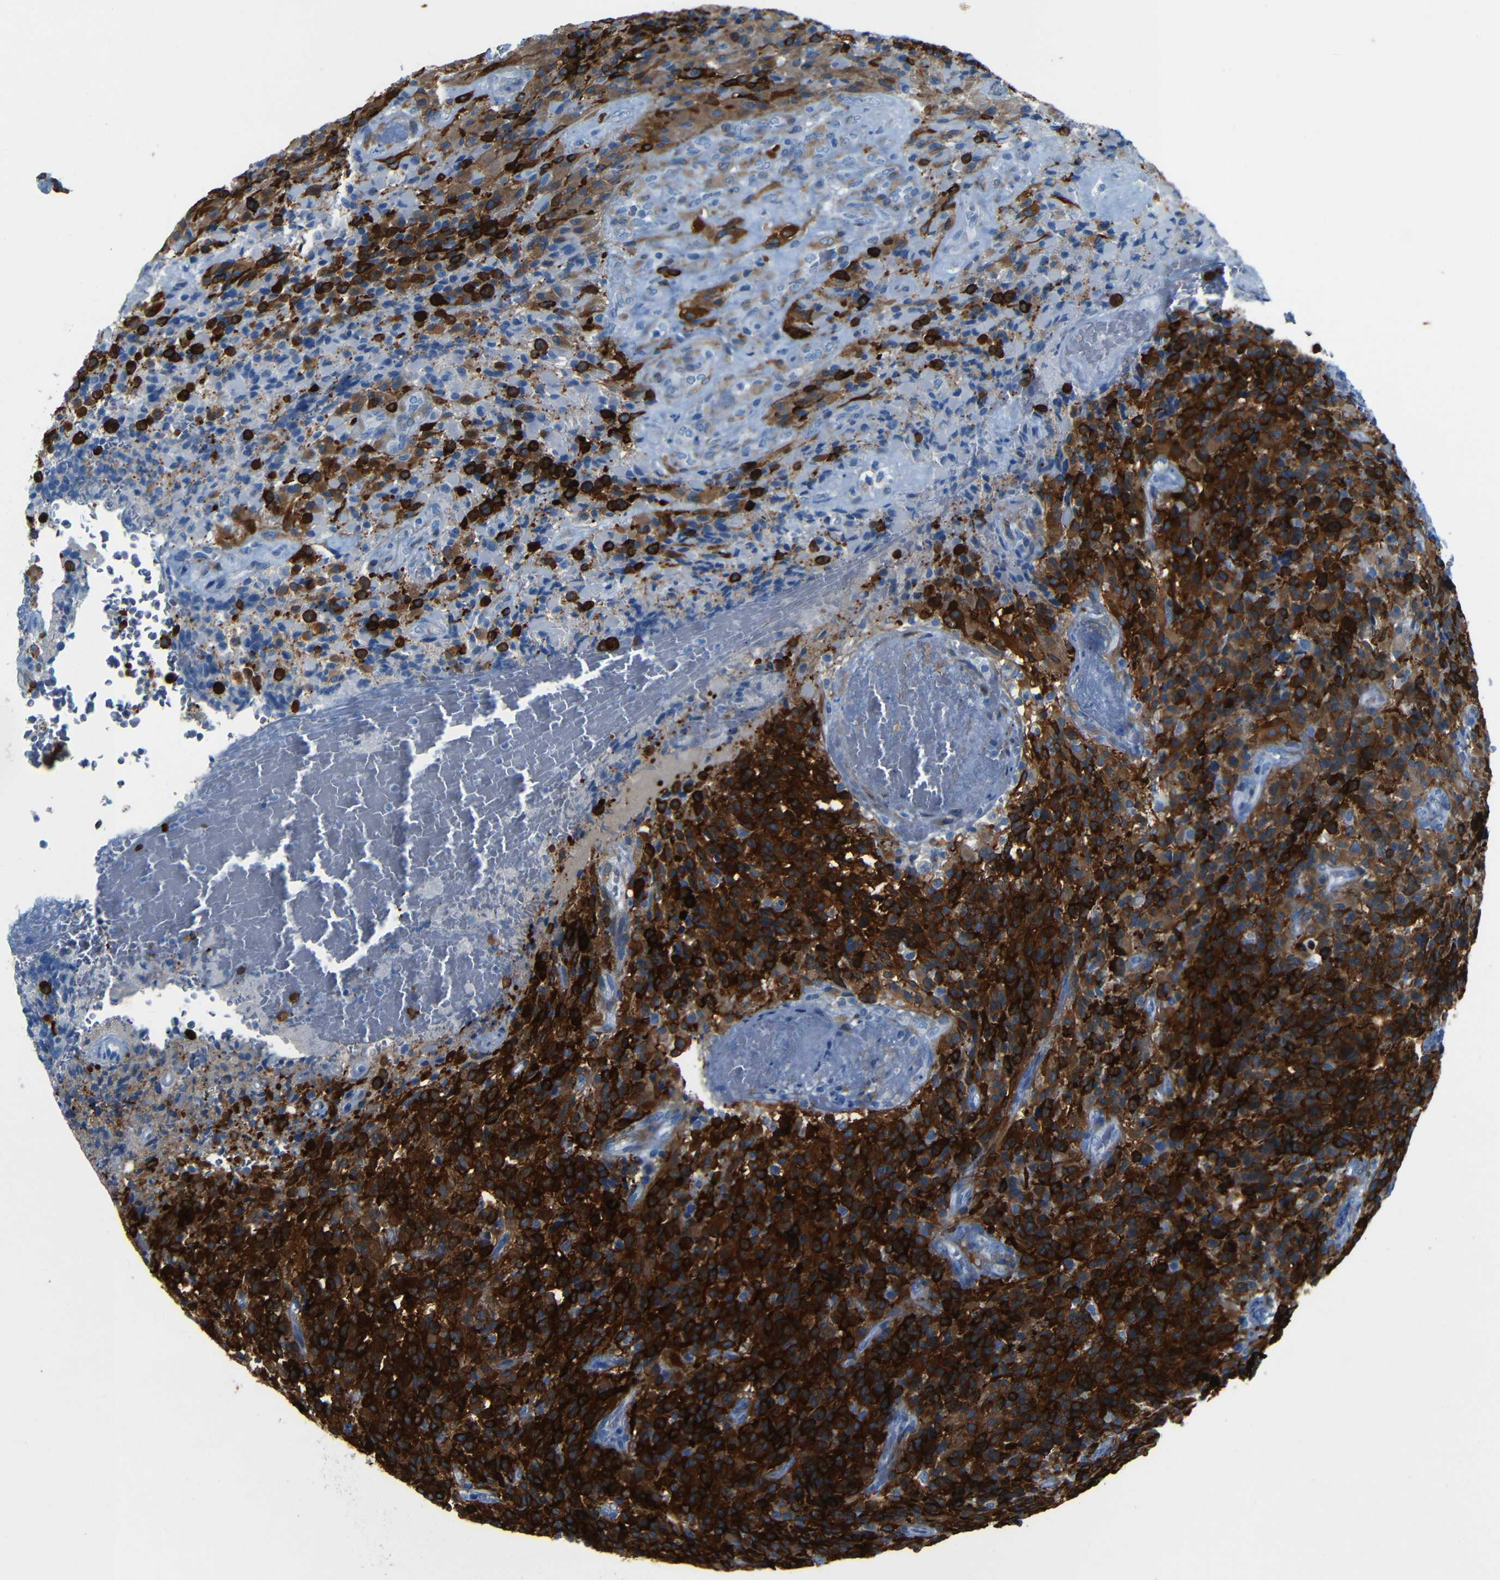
{"staining": {"intensity": "strong", "quantity": ">75%", "location": "cytoplasmic/membranous"}, "tissue": "glioma", "cell_type": "Tumor cells", "image_type": "cancer", "snomed": [{"axis": "morphology", "description": "Glioma, malignant, High grade"}, {"axis": "topography", "description": "Brain"}], "caption": "Glioma tissue reveals strong cytoplasmic/membranous staining in about >75% of tumor cells Using DAB (brown) and hematoxylin (blue) stains, captured at high magnification using brightfield microscopy.", "gene": "MAP2", "patient": {"sex": "male", "age": 71}}